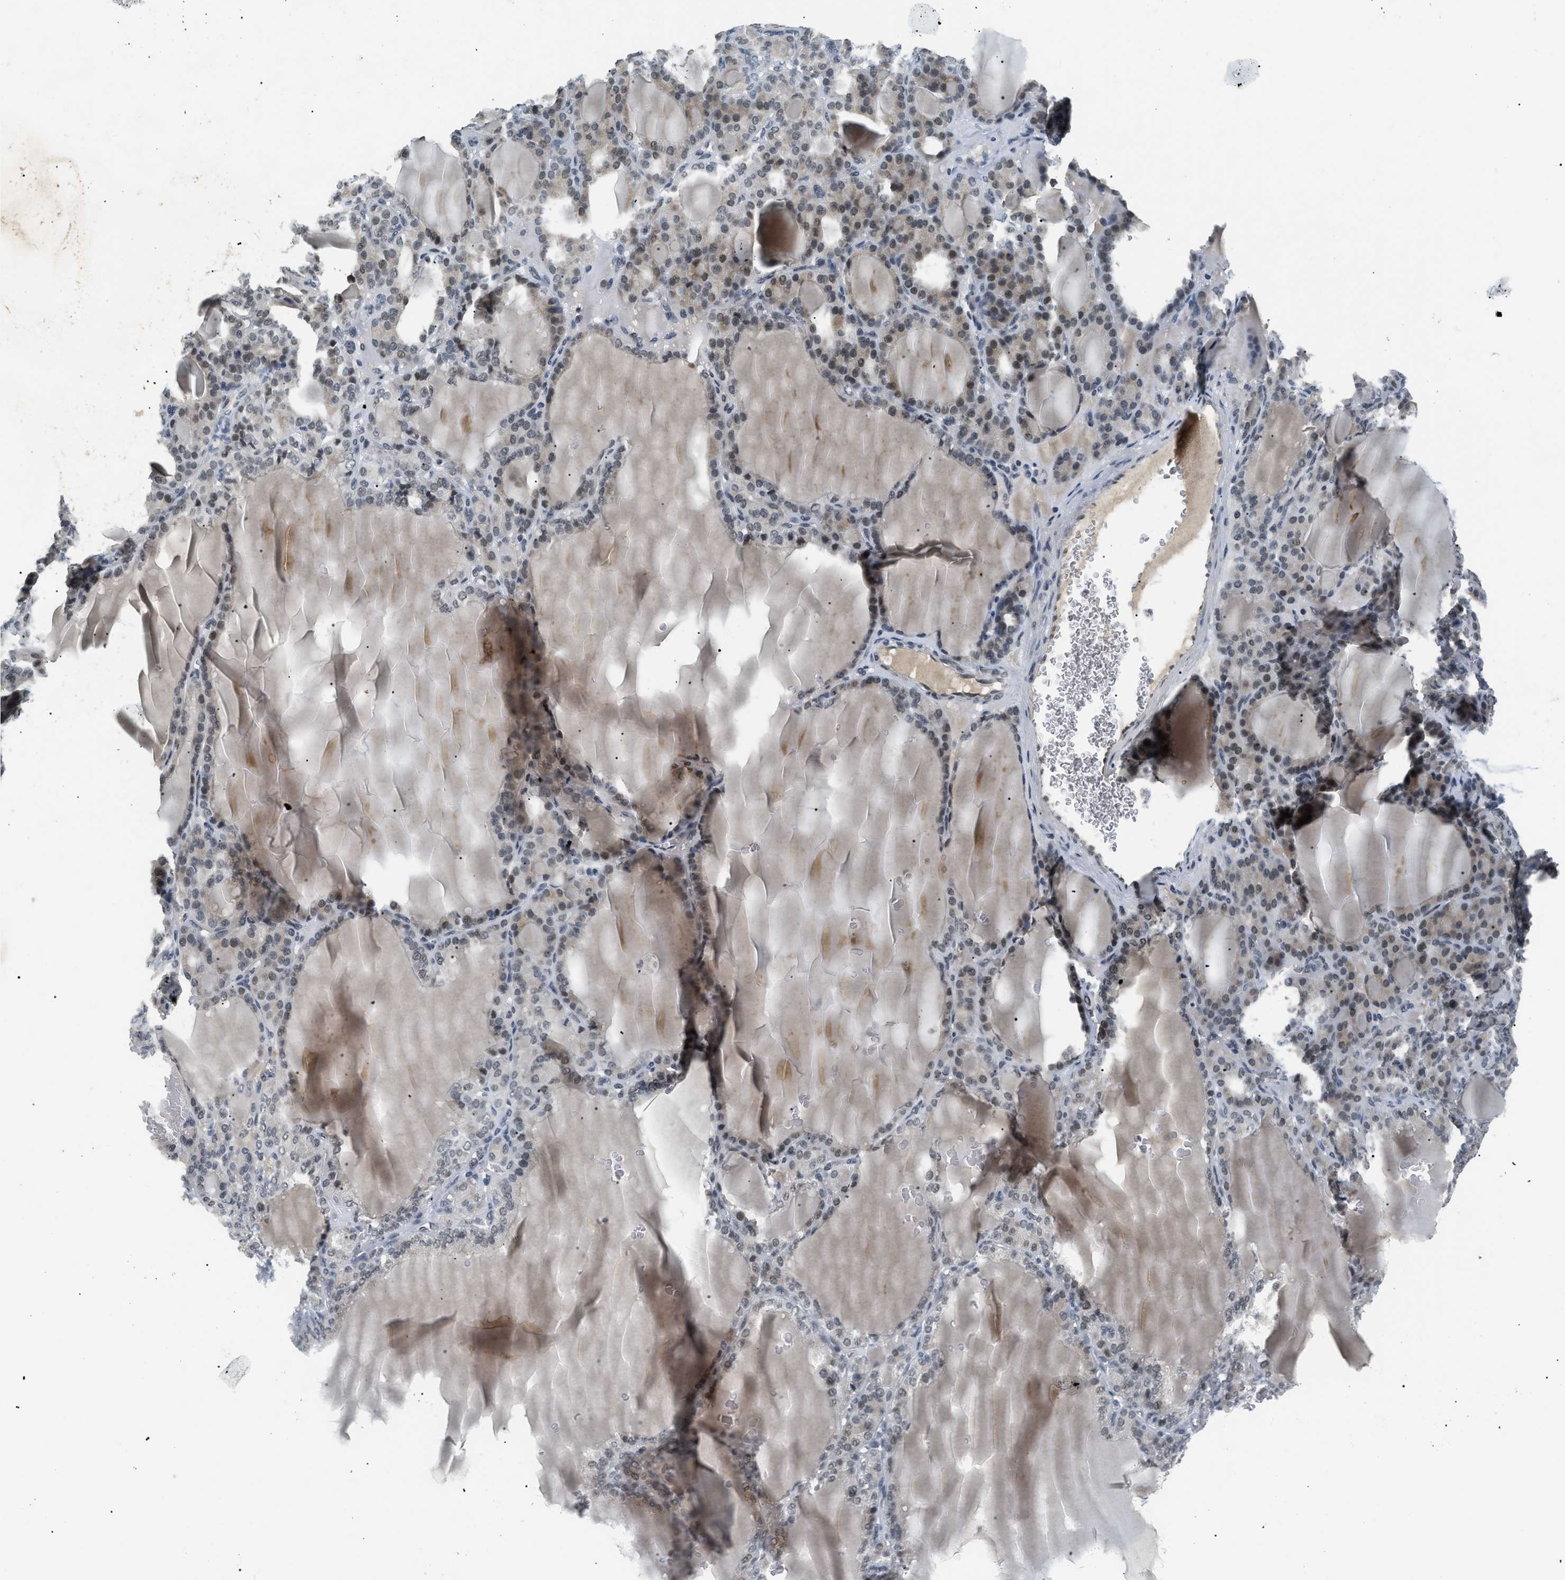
{"staining": {"intensity": "strong", "quantity": "25%-75%", "location": "nuclear"}, "tissue": "thyroid gland", "cell_type": "Glandular cells", "image_type": "normal", "snomed": [{"axis": "morphology", "description": "Normal tissue, NOS"}, {"axis": "topography", "description": "Thyroid gland"}], "caption": "A brown stain highlights strong nuclear positivity of a protein in glandular cells of unremarkable human thyroid gland.", "gene": "MZF1", "patient": {"sex": "female", "age": 28}}